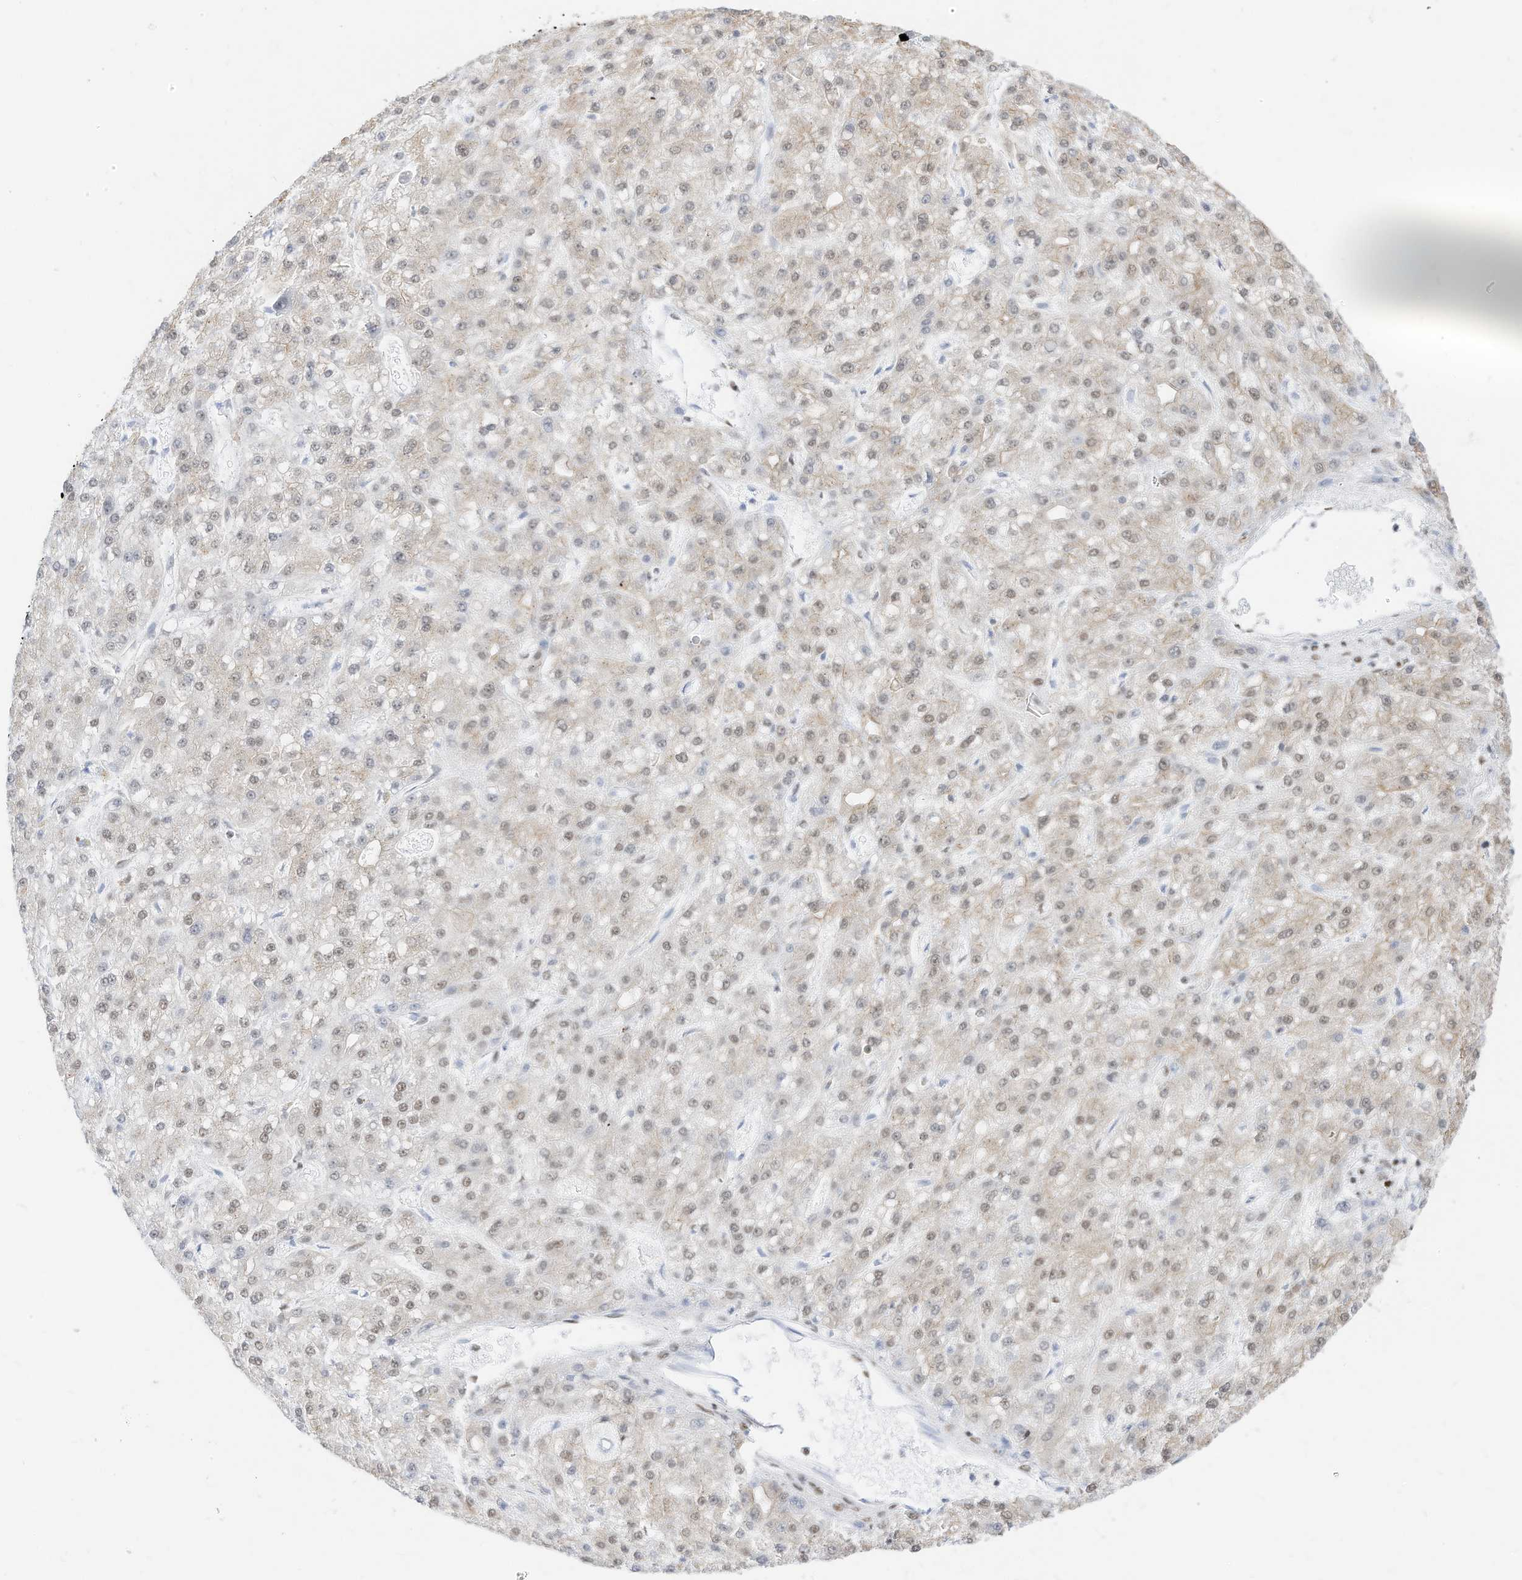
{"staining": {"intensity": "weak", "quantity": ">75%", "location": "nuclear"}, "tissue": "liver cancer", "cell_type": "Tumor cells", "image_type": "cancer", "snomed": [{"axis": "morphology", "description": "Carcinoma, Hepatocellular, NOS"}, {"axis": "topography", "description": "Liver"}], "caption": "Liver hepatocellular carcinoma was stained to show a protein in brown. There is low levels of weak nuclear expression in about >75% of tumor cells.", "gene": "SMARCA2", "patient": {"sex": "male", "age": 67}}